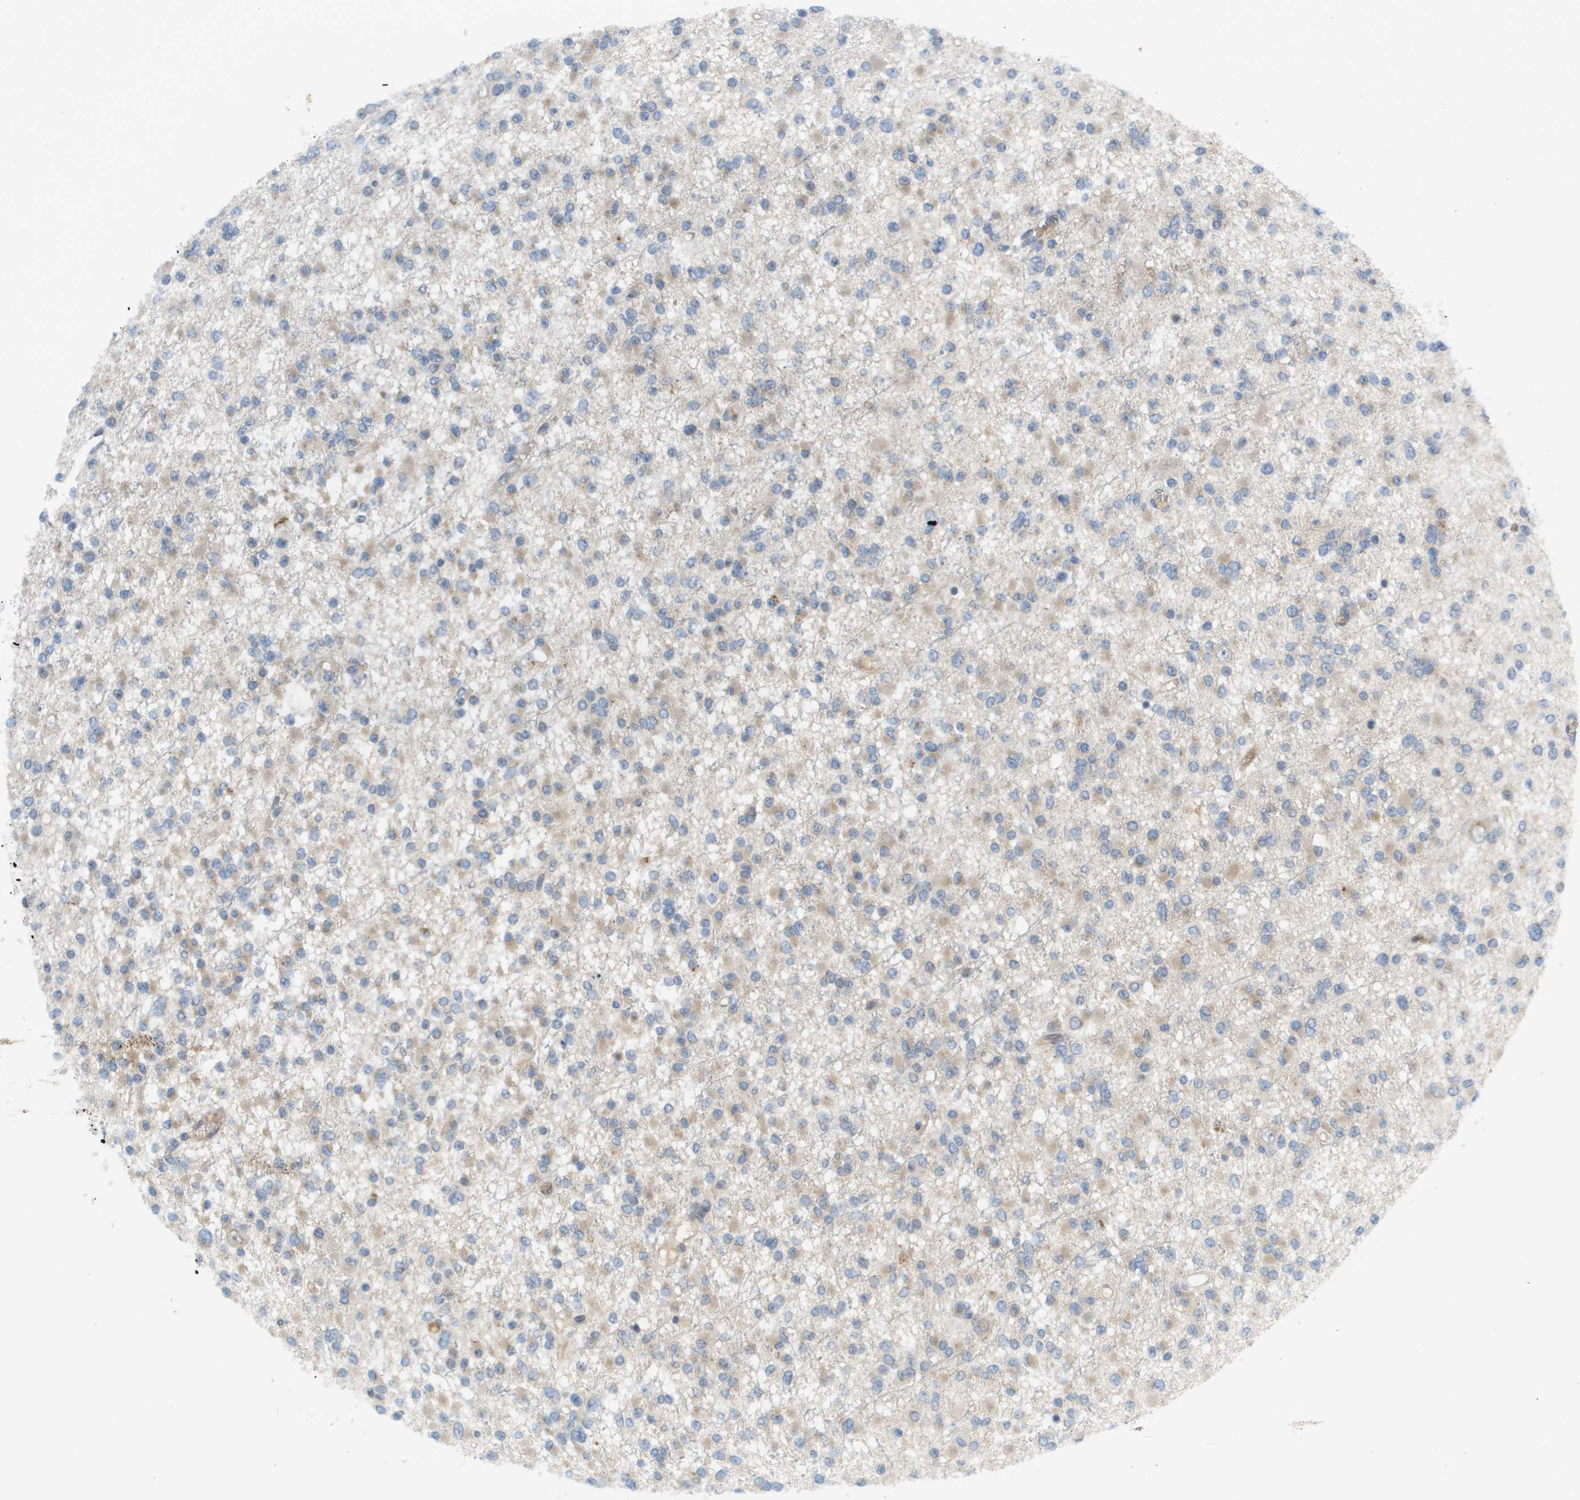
{"staining": {"intensity": "weak", "quantity": ">75%", "location": "cytoplasmic/membranous"}, "tissue": "glioma", "cell_type": "Tumor cells", "image_type": "cancer", "snomed": [{"axis": "morphology", "description": "Glioma, malignant, Low grade"}, {"axis": "topography", "description": "Brain"}], "caption": "Malignant low-grade glioma stained for a protein demonstrates weak cytoplasmic/membranous positivity in tumor cells. (Stains: DAB (3,3'-diaminobenzidine) in brown, nuclei in blue, Microscopy: brightfield microscopy at high magnification).", "gene": "CACNB4", "patient": {"sex": "female", "age": 22}}